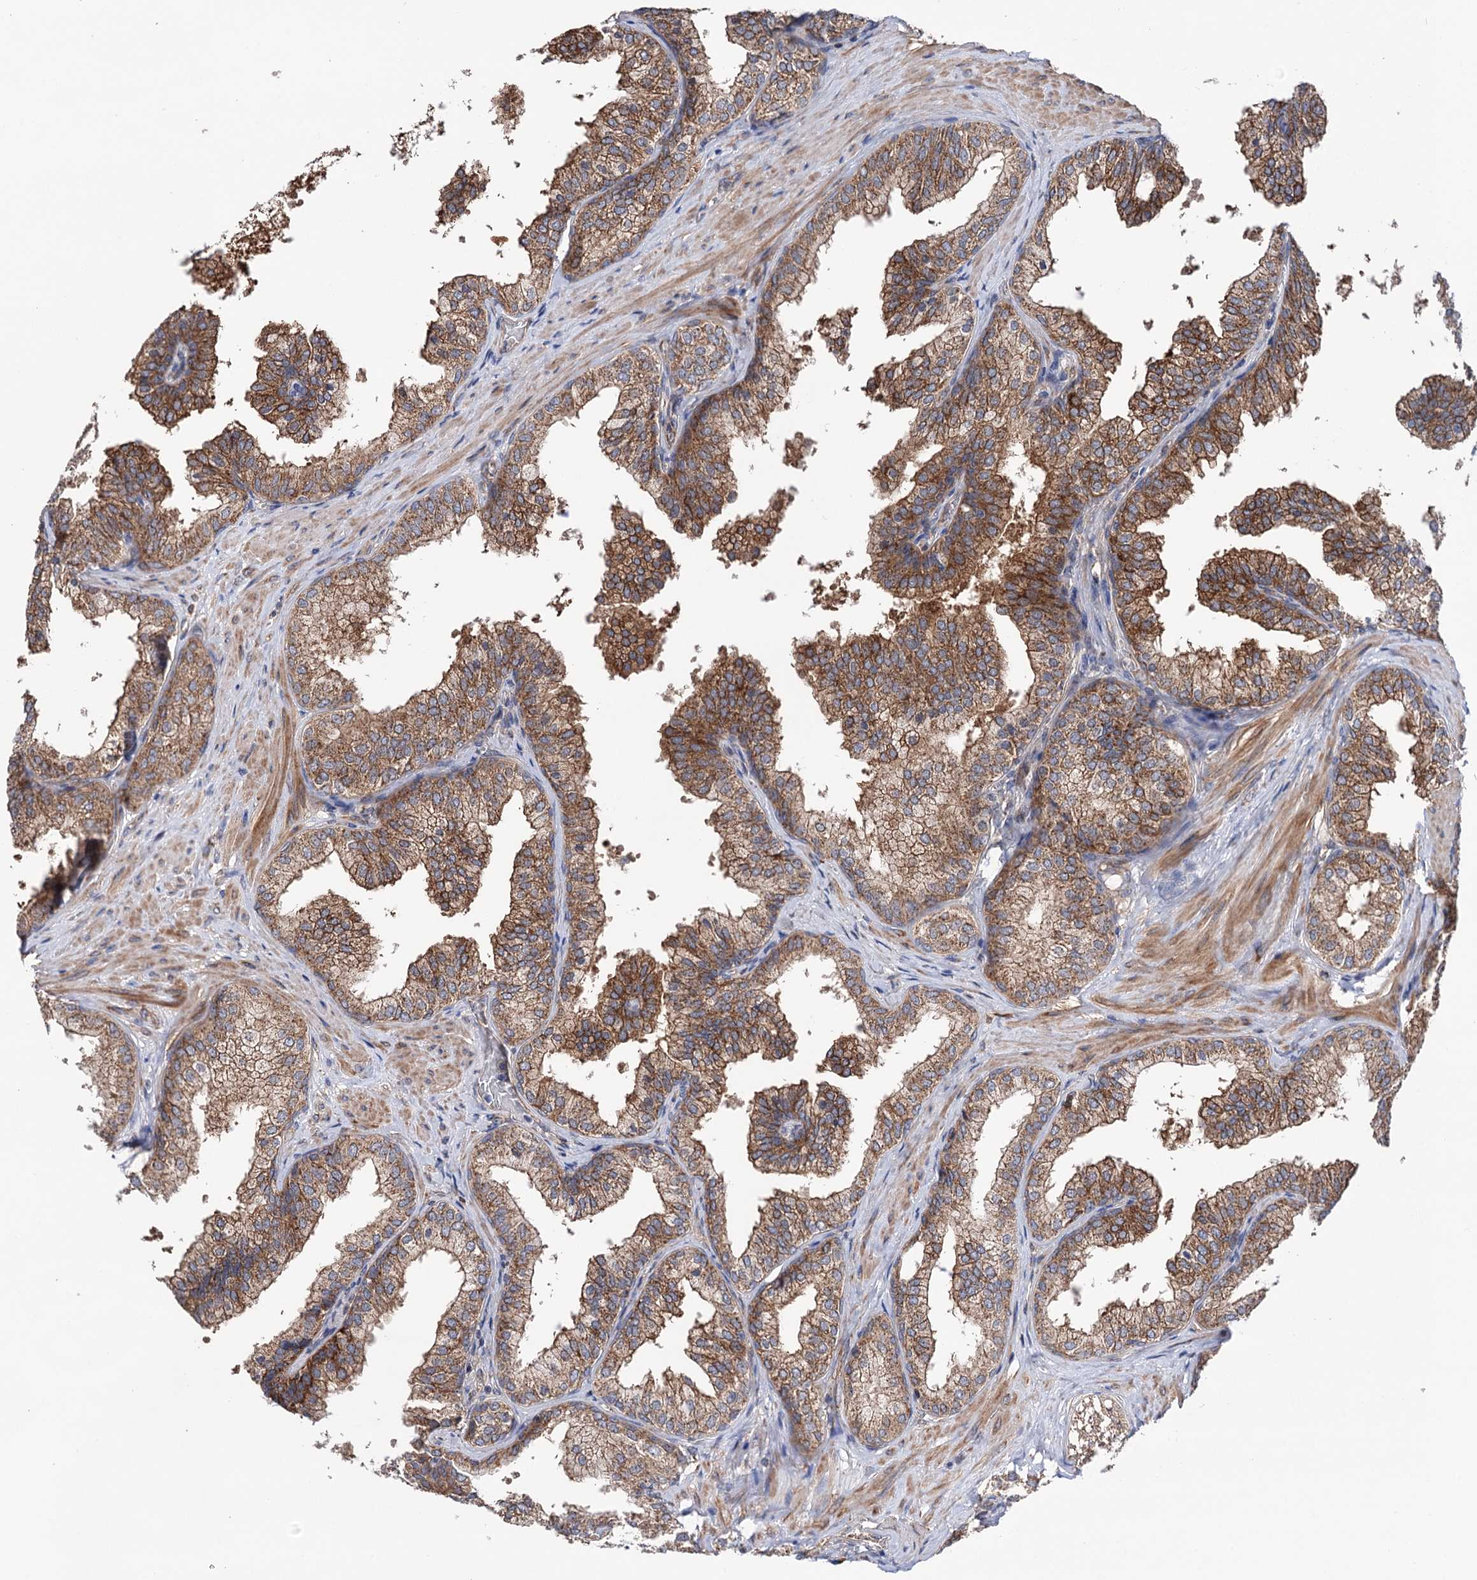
{"staining": {"intensity": "moderate", "quantity": ">75%", "location": "cytoplasmic/membranous"}, "tissue": "prostate", "cell_type": "Glandular cells", "image_type": "normal", "snomed": [{"axis": "morphology", "description": "Normal tissue, NOS"}, {"axis": "topography", "description": "Prostate"}], "caption": "Moderate cytoplasmic/membranous protein expression is appreciated in approximately >75% of glandular cells in prostate.", "gene": "SUCLA2", "patient": {"sex": "male", "age": 60}}